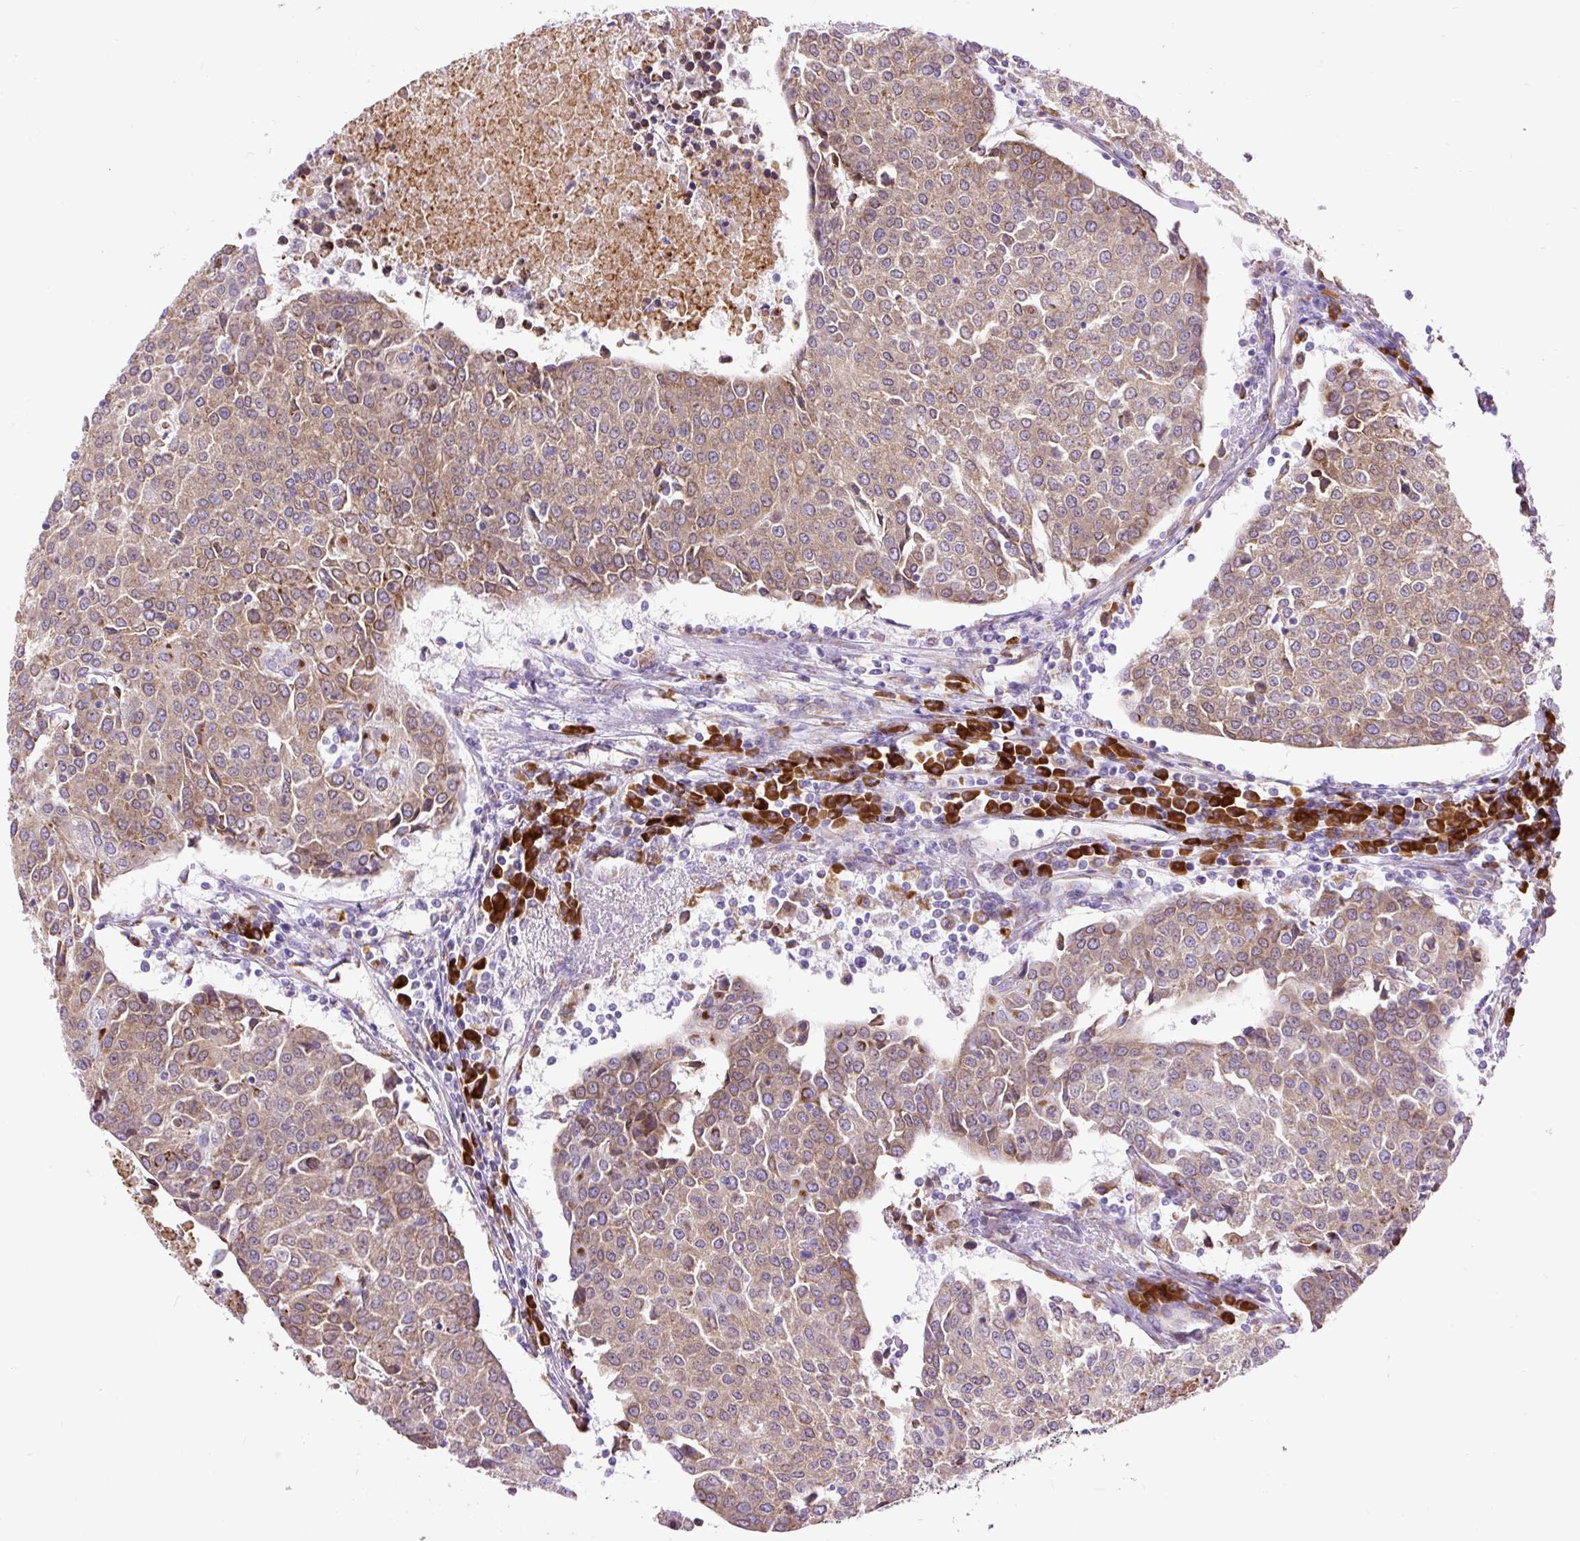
{"staining": {"intensity": "moderate", "quantity": ">75%", "location": "cytoplasmic/membranous"}, "tissue": "urothelial cancer", "cell_type": "Tumor cells", "image_type": "cancer", "snomed": [{"axis": "morphology", "description": "Urothelial carcinoma, High grade"}, {"axis": "topography", "description": "Urinary bladder"}], "caption": "IHC histopathology image of neoplastic tissue: human urothelial cancer stained using immunohistochemistry (IHC) displays medium levels of moderate protein expression localized specifically in the cytoplasmic/membranous of tumor cells, appearing as a cytoplasmic/membranous brown color.", "gene": "DDOST", "patient": {"sex": "female", "age": 85}}